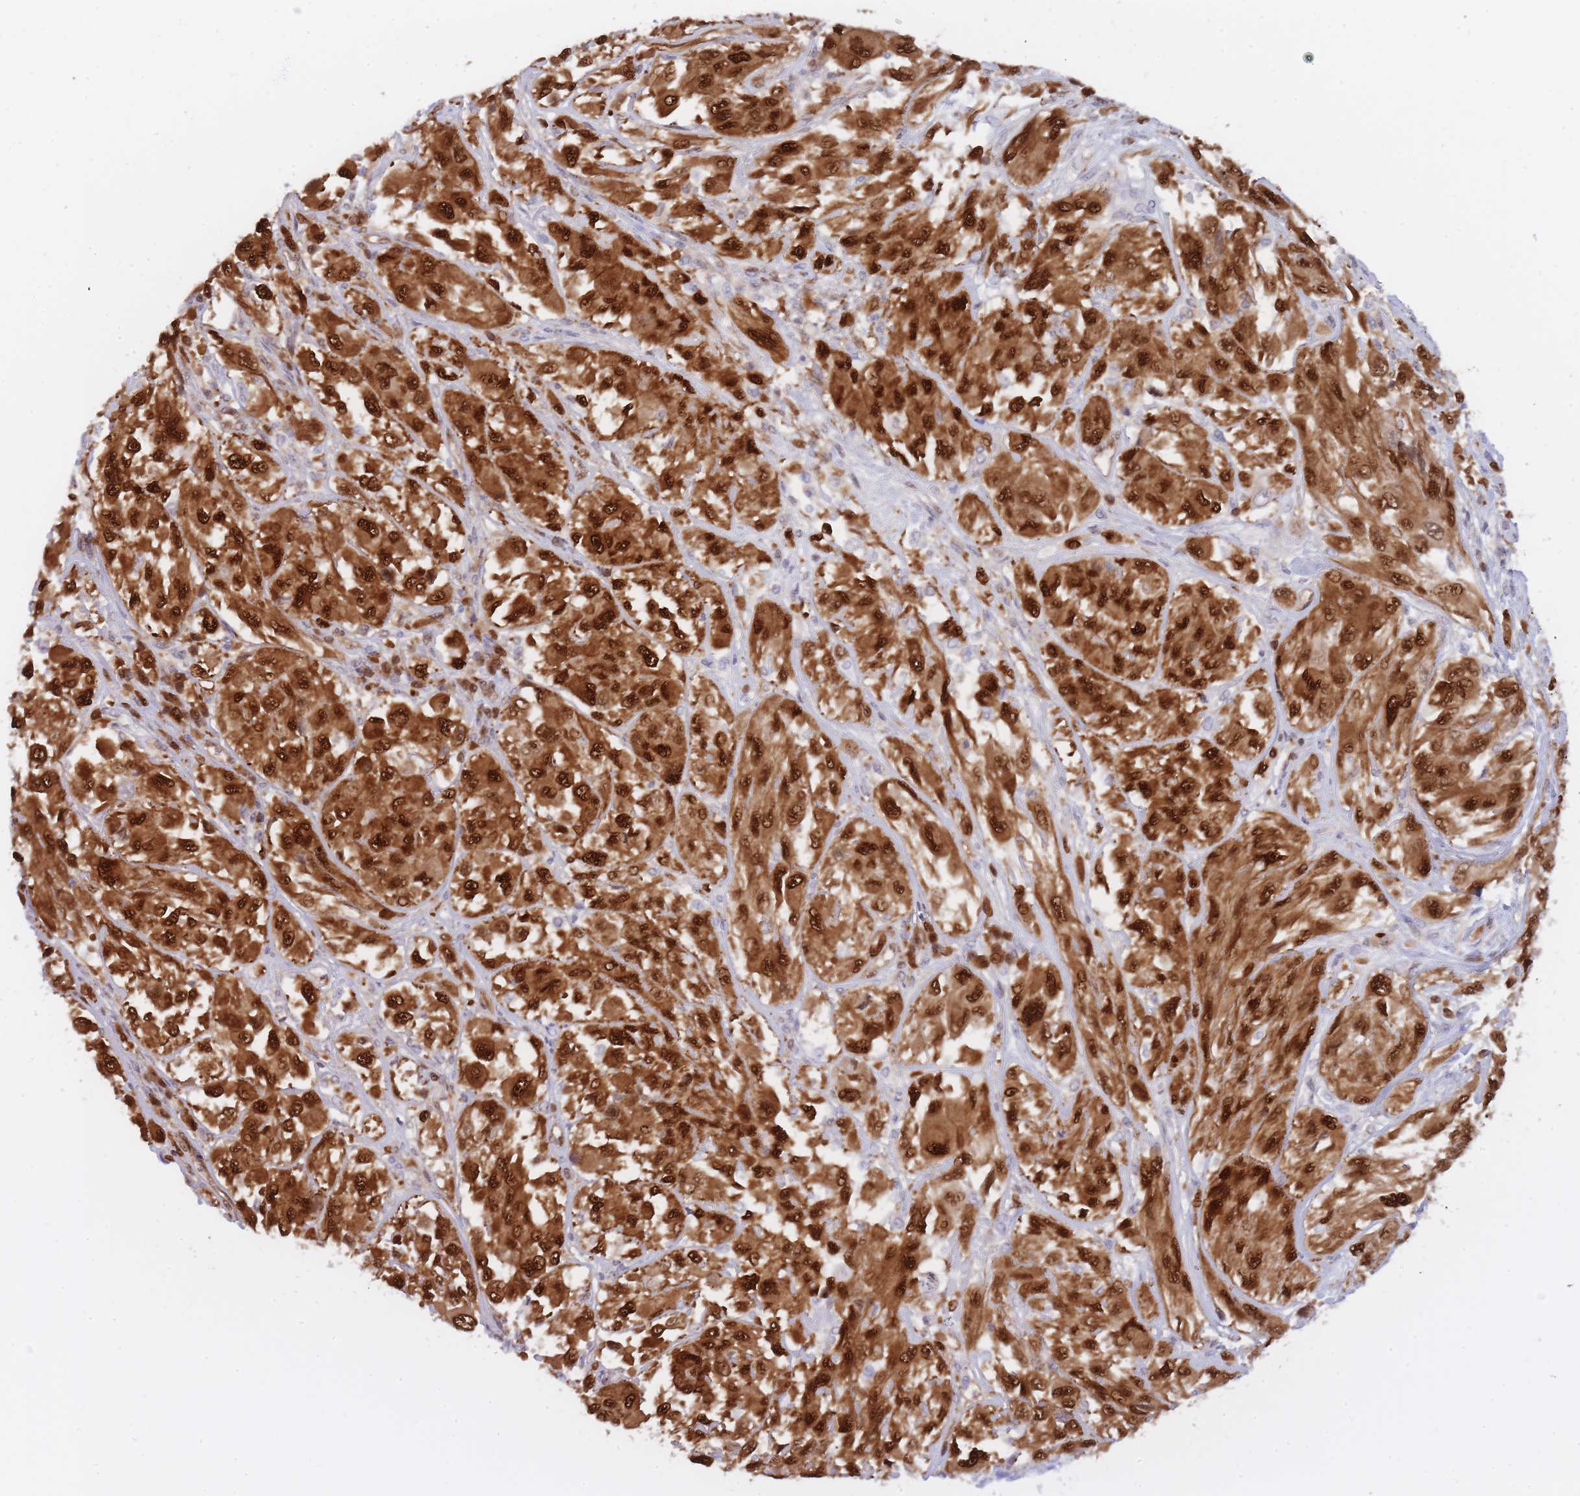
{"staining": {"intensity": "strong", "quantity": ">75%", "location": "cytoplasmic/membranous,nuclear"}, "tissue": "melanoma", "cell_type": "Tumor cells", "image_type": "cancer", "snomed": [{"axis": "morphology", "description": "Malignant melanoma, NOS"}, {"axis": "topography", "description": "Skin"}], "caption": "Immunohistochemical staining of human melanoma demonstrates strong cytoplasmic/membranous and nuclear protein expression in about >75% of tumor cells.", "gene": "NSFL1C", "patient": {"sex": "female", "age": 91}}